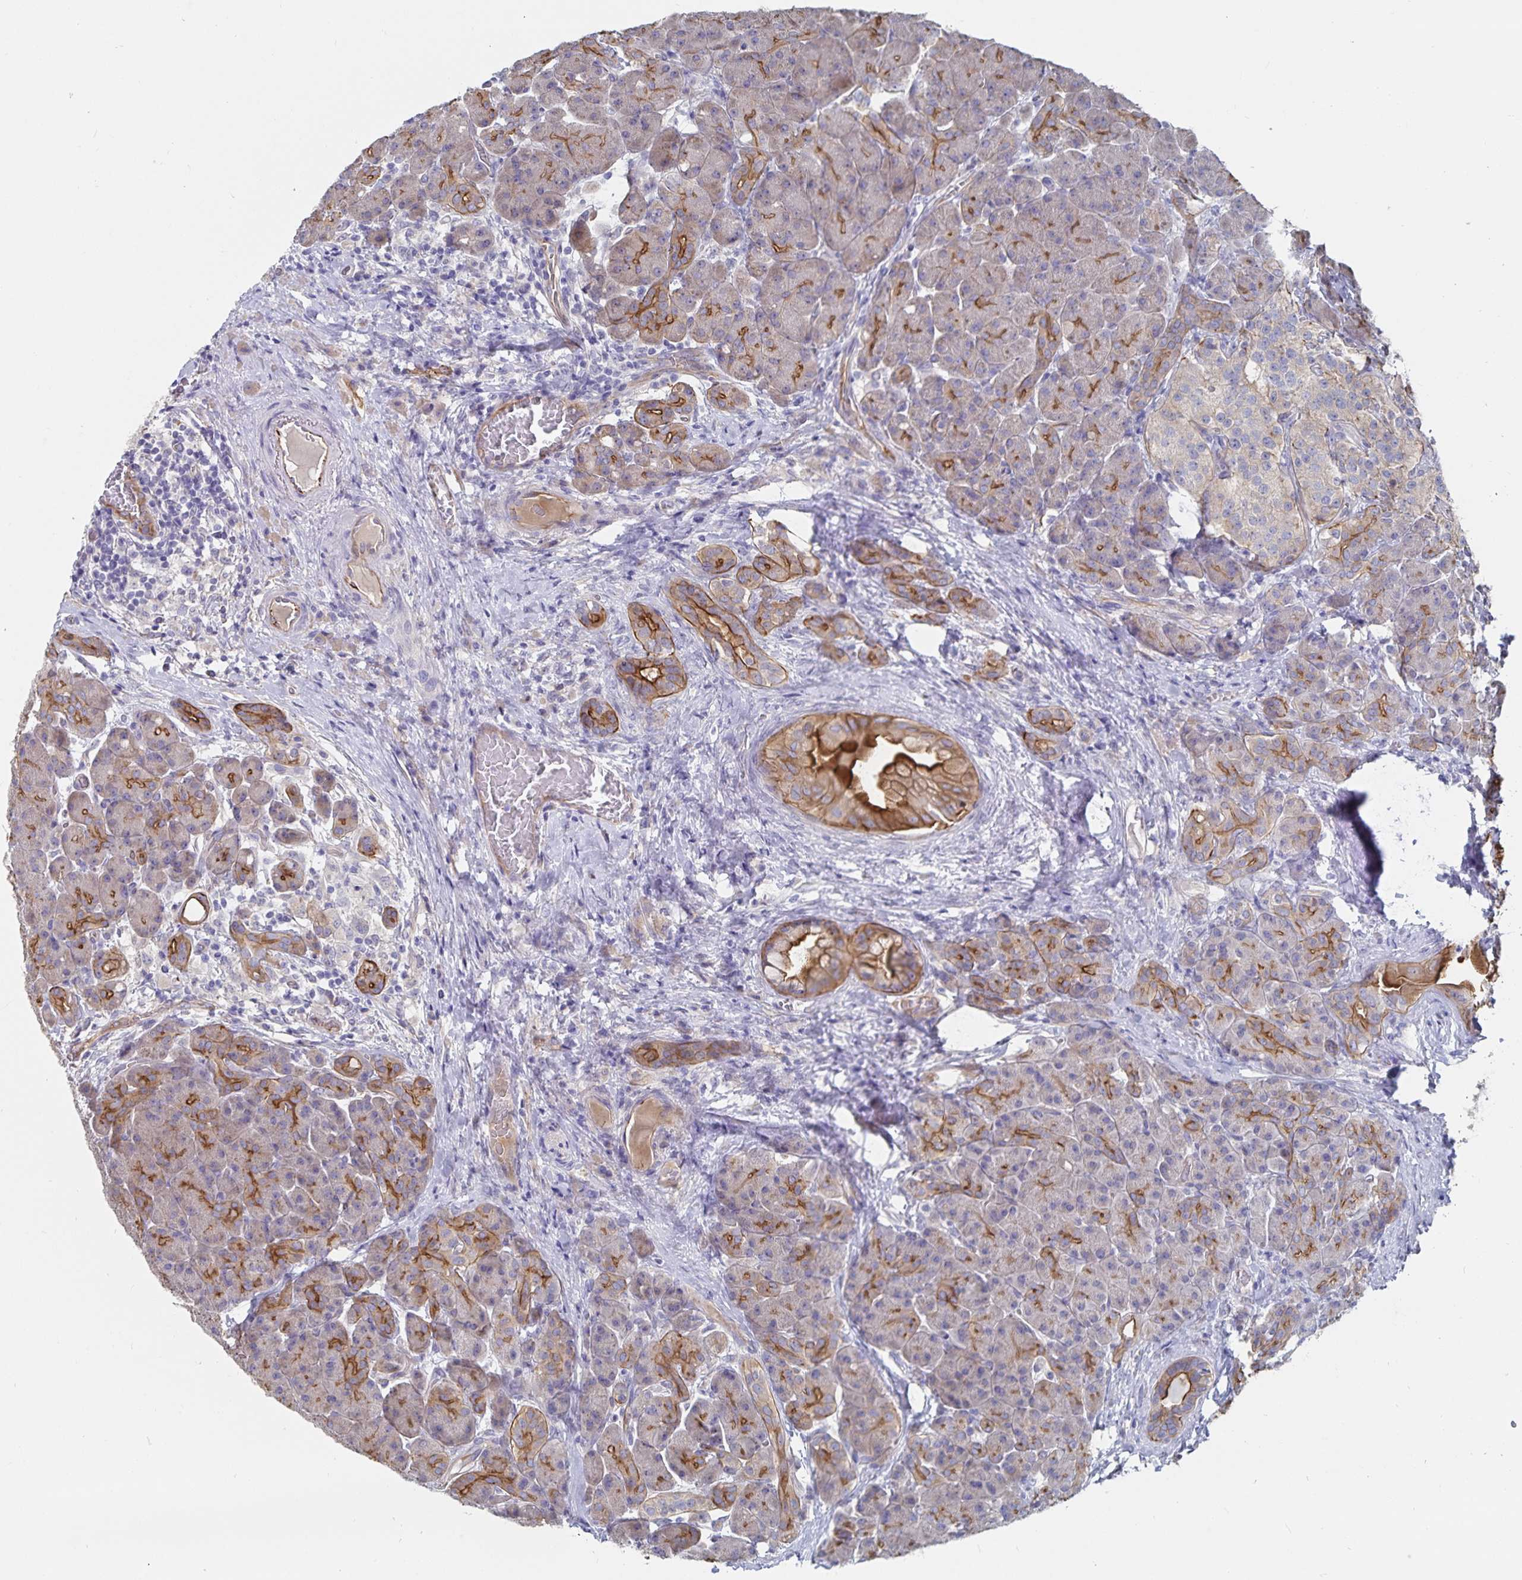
{"staining": {"intensity": "moderate", "quantity": "25%-75%", "location": "cytoplasmic/membranous"}, "tissue": "pancreas", "cell_type": "Exocrine glandular cells", "image_type": "normal", "snomed": [{"axis": "morphology", "description": "Normal tissue, NOS"}, {"axis": "topography", "description": "Pancreas"}], "caption": "About 25%-75% of exocrine glandular cells in unremarkable pancreas show moderate cytoplasmic/membranous protein positivity as visualized by brown immunohistochemical staining.", "gene": "SSTR1", "patient": {"sex": "male", "age": 55}}